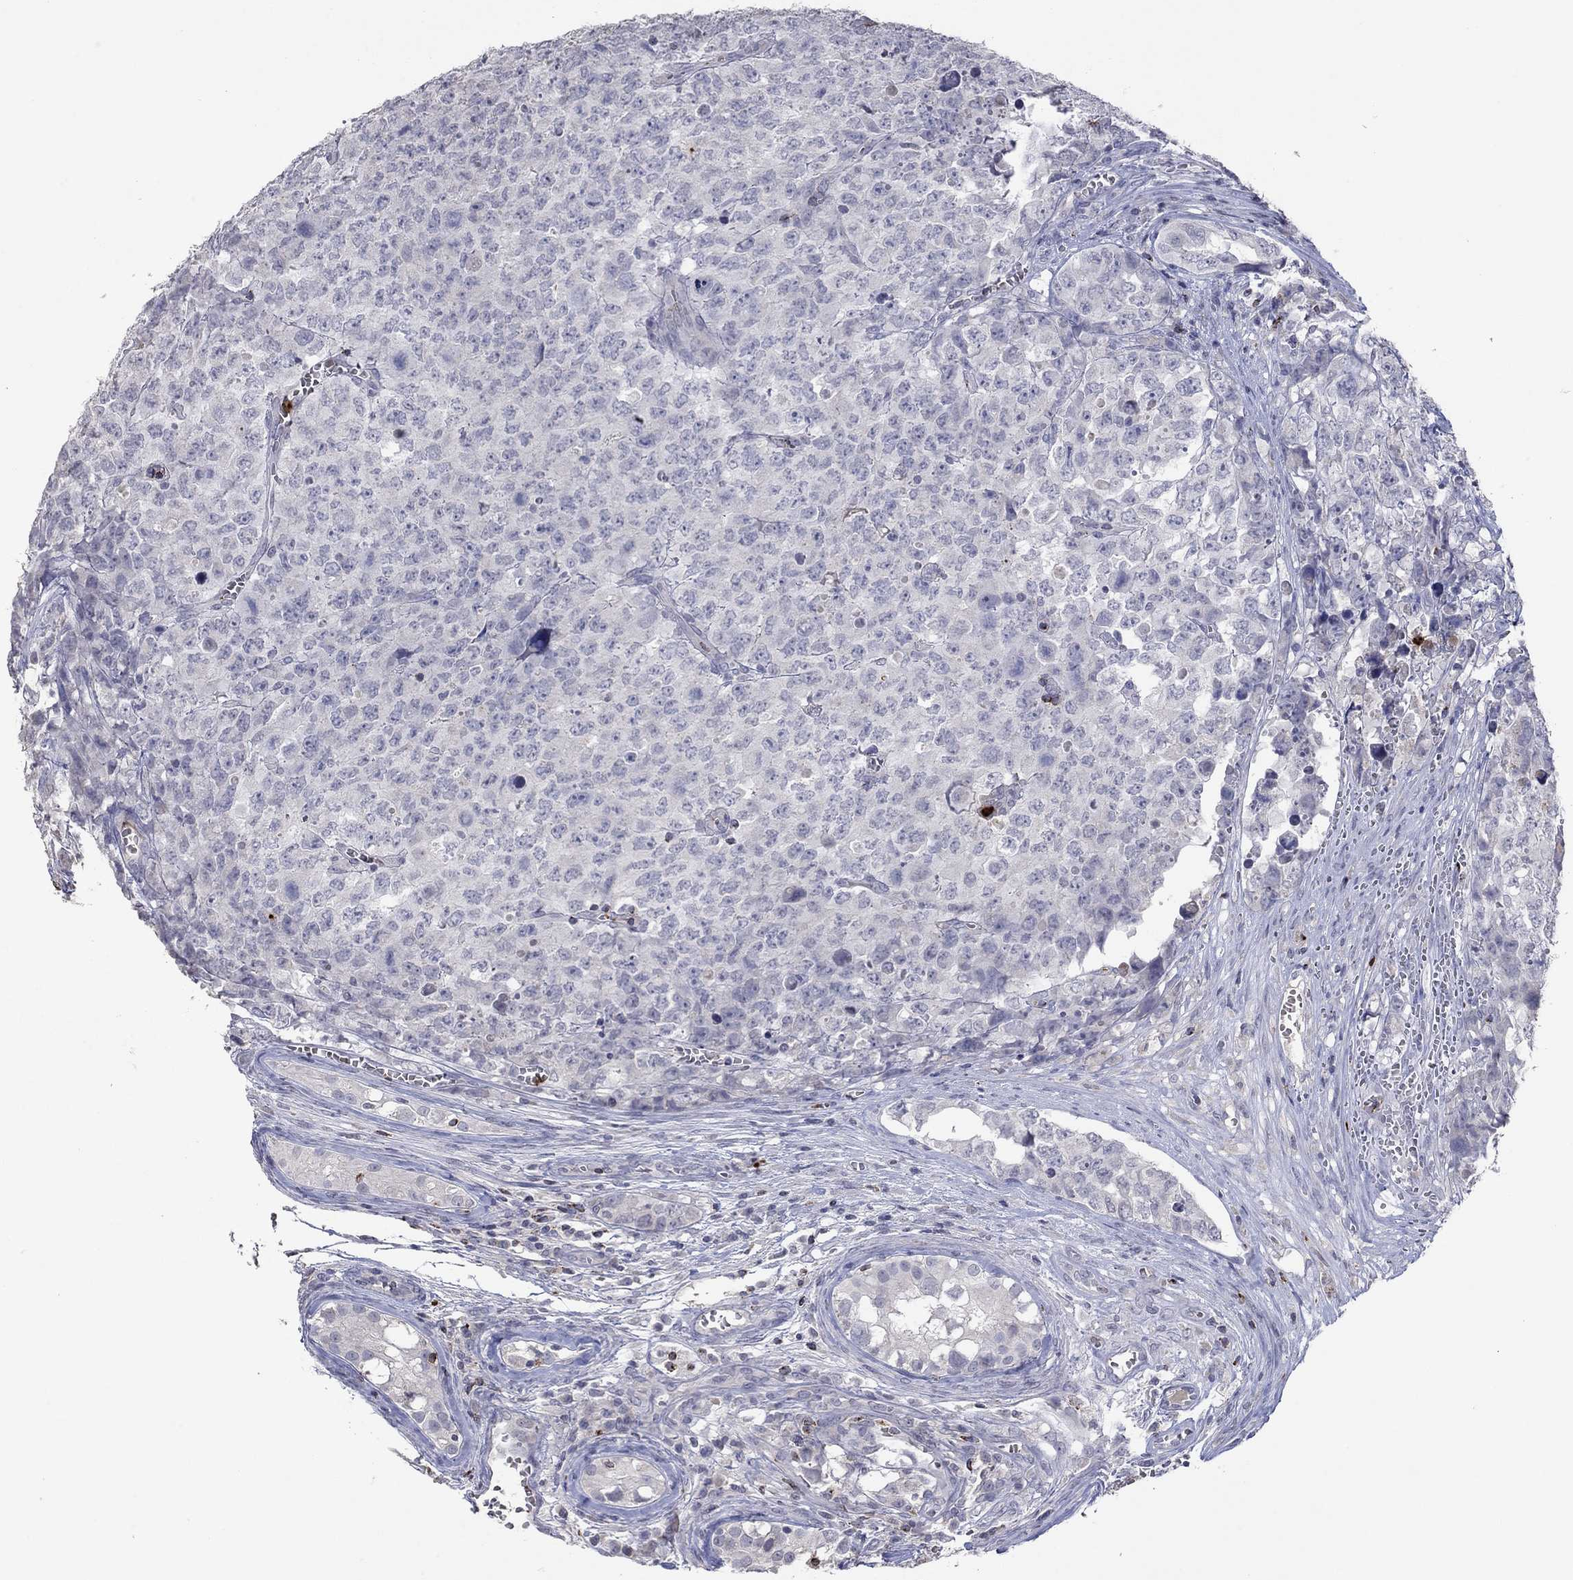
{"staining": {"intensity": "negative", "quantity": "none", "location": "none"}, "tissue": "testis cancer", "cell_type": "Tumor cells", "image_type": "cancer", "snomed": [{"axis": "morphology", "description": "Carcinoma, Embryonal, NOS"}, {"axis": "topography", "description": "Testis"}], "caption": "Histopathology image shows no protein expression in tumor cells of embryonal carcinoma (testis) tissue.", "gene": "CCL5", "patient": {"sex": "male", "age": 23}}